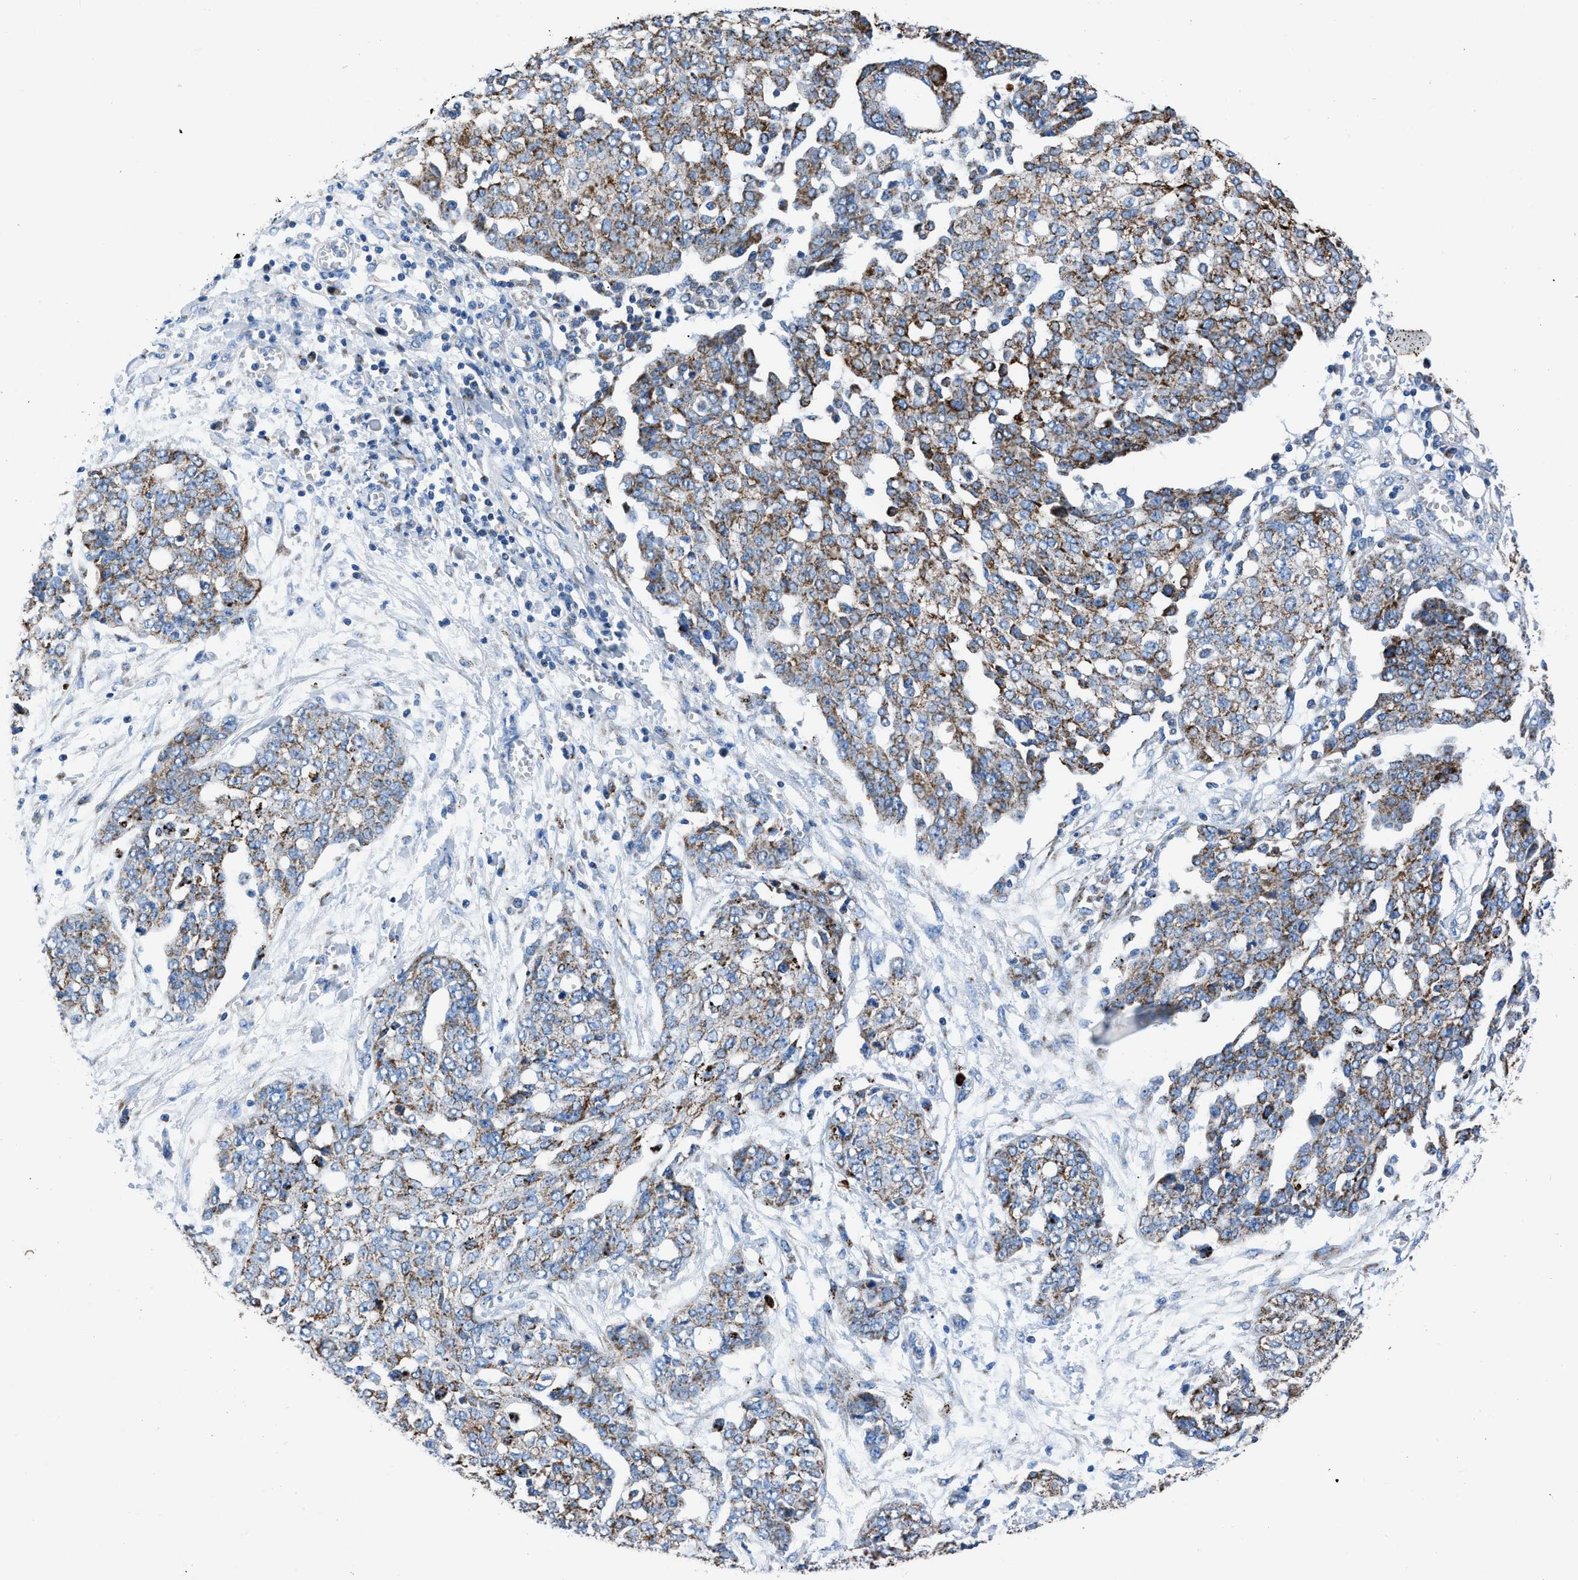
{"staining": {"intensity": "moderate", "quantity": ">75%", "location": "cytoplasmic/membranous"}, "tissue": "ovarian cancer", "cell_type": "Tumor cells", "image_type": "cancer", "snomed": [{"axis": "morphology", "description": "Cystadenocarcinoma, serous, NOS"}, {"axis": "topography", "description": "Soft tissue"}, {"axis": "topography", "description": "Ovary"}], "caption": "The photomicrograph shows immunohistochemical staining of serous cystadenocarcinoma (ovarian). There is moderate cytoplasmic/membranous positivity is present in approximately >75% of tumor cells. The staining was performed using DAB to visualize the protein expression in brown, while the nuclei were stained in blue with hematoxylin (Magnification: 20x).", "gene": "ZDHHC3", "patient": {"sex": "female", "age": 57}}